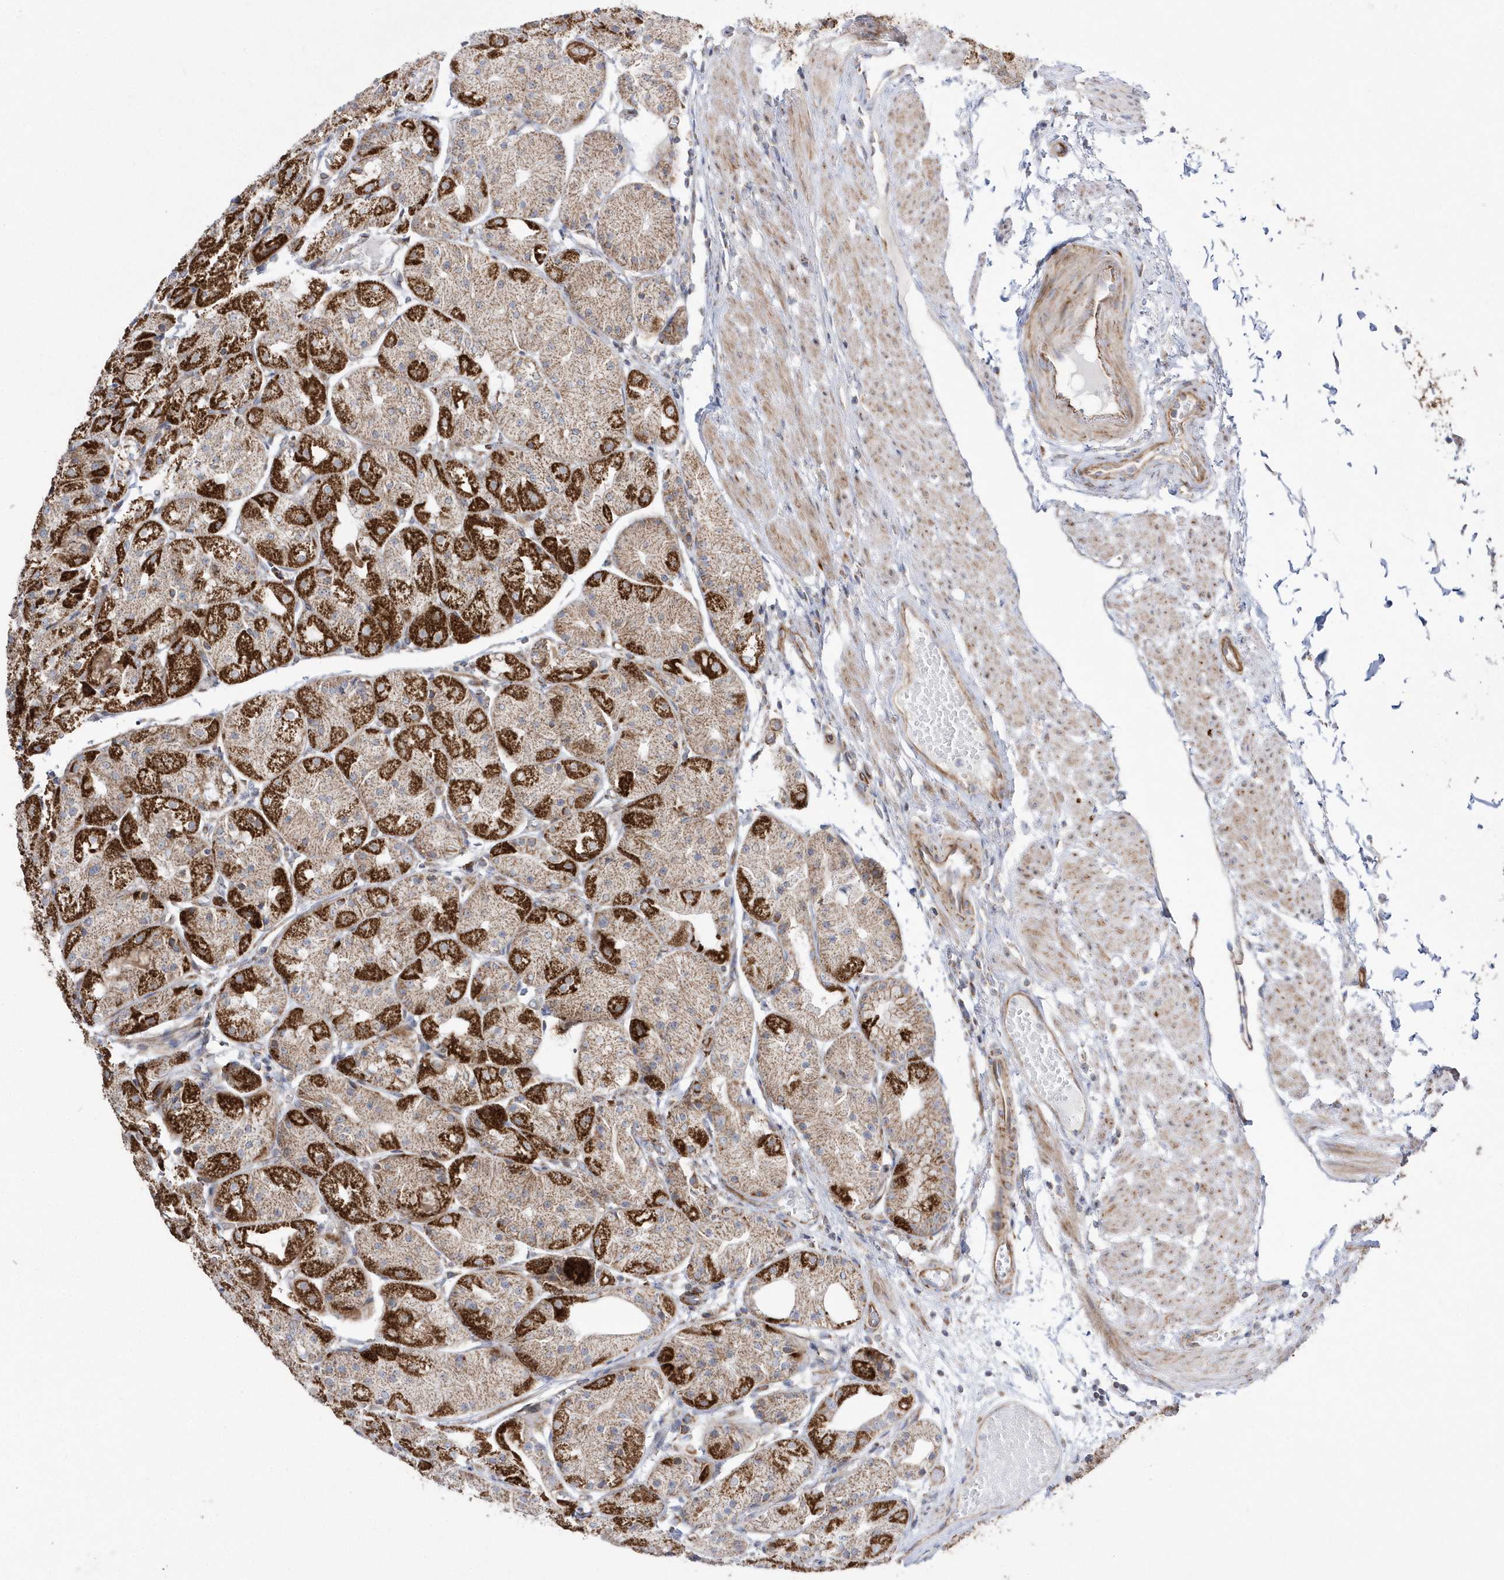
{"staining": {"intensity": "strong", "quantity": "25%-75%", "location": "cytoplasmic/membranous"}, "tissue": "stomach", "cell_type": "Glandular cells", "image_type": "normal", "snomed": [{"axis": "morphology", "description": "Normal tissue, NOS"}, {"axis": "topography", "description": "Stomach, upper"}], "caption": "An image of human stomach stained for a protein exhibits strong cytoplasmic/membranous brown staining in glandular cells.", "gene": "OPA1", "patient": {"sex": "male", "age": 72}}